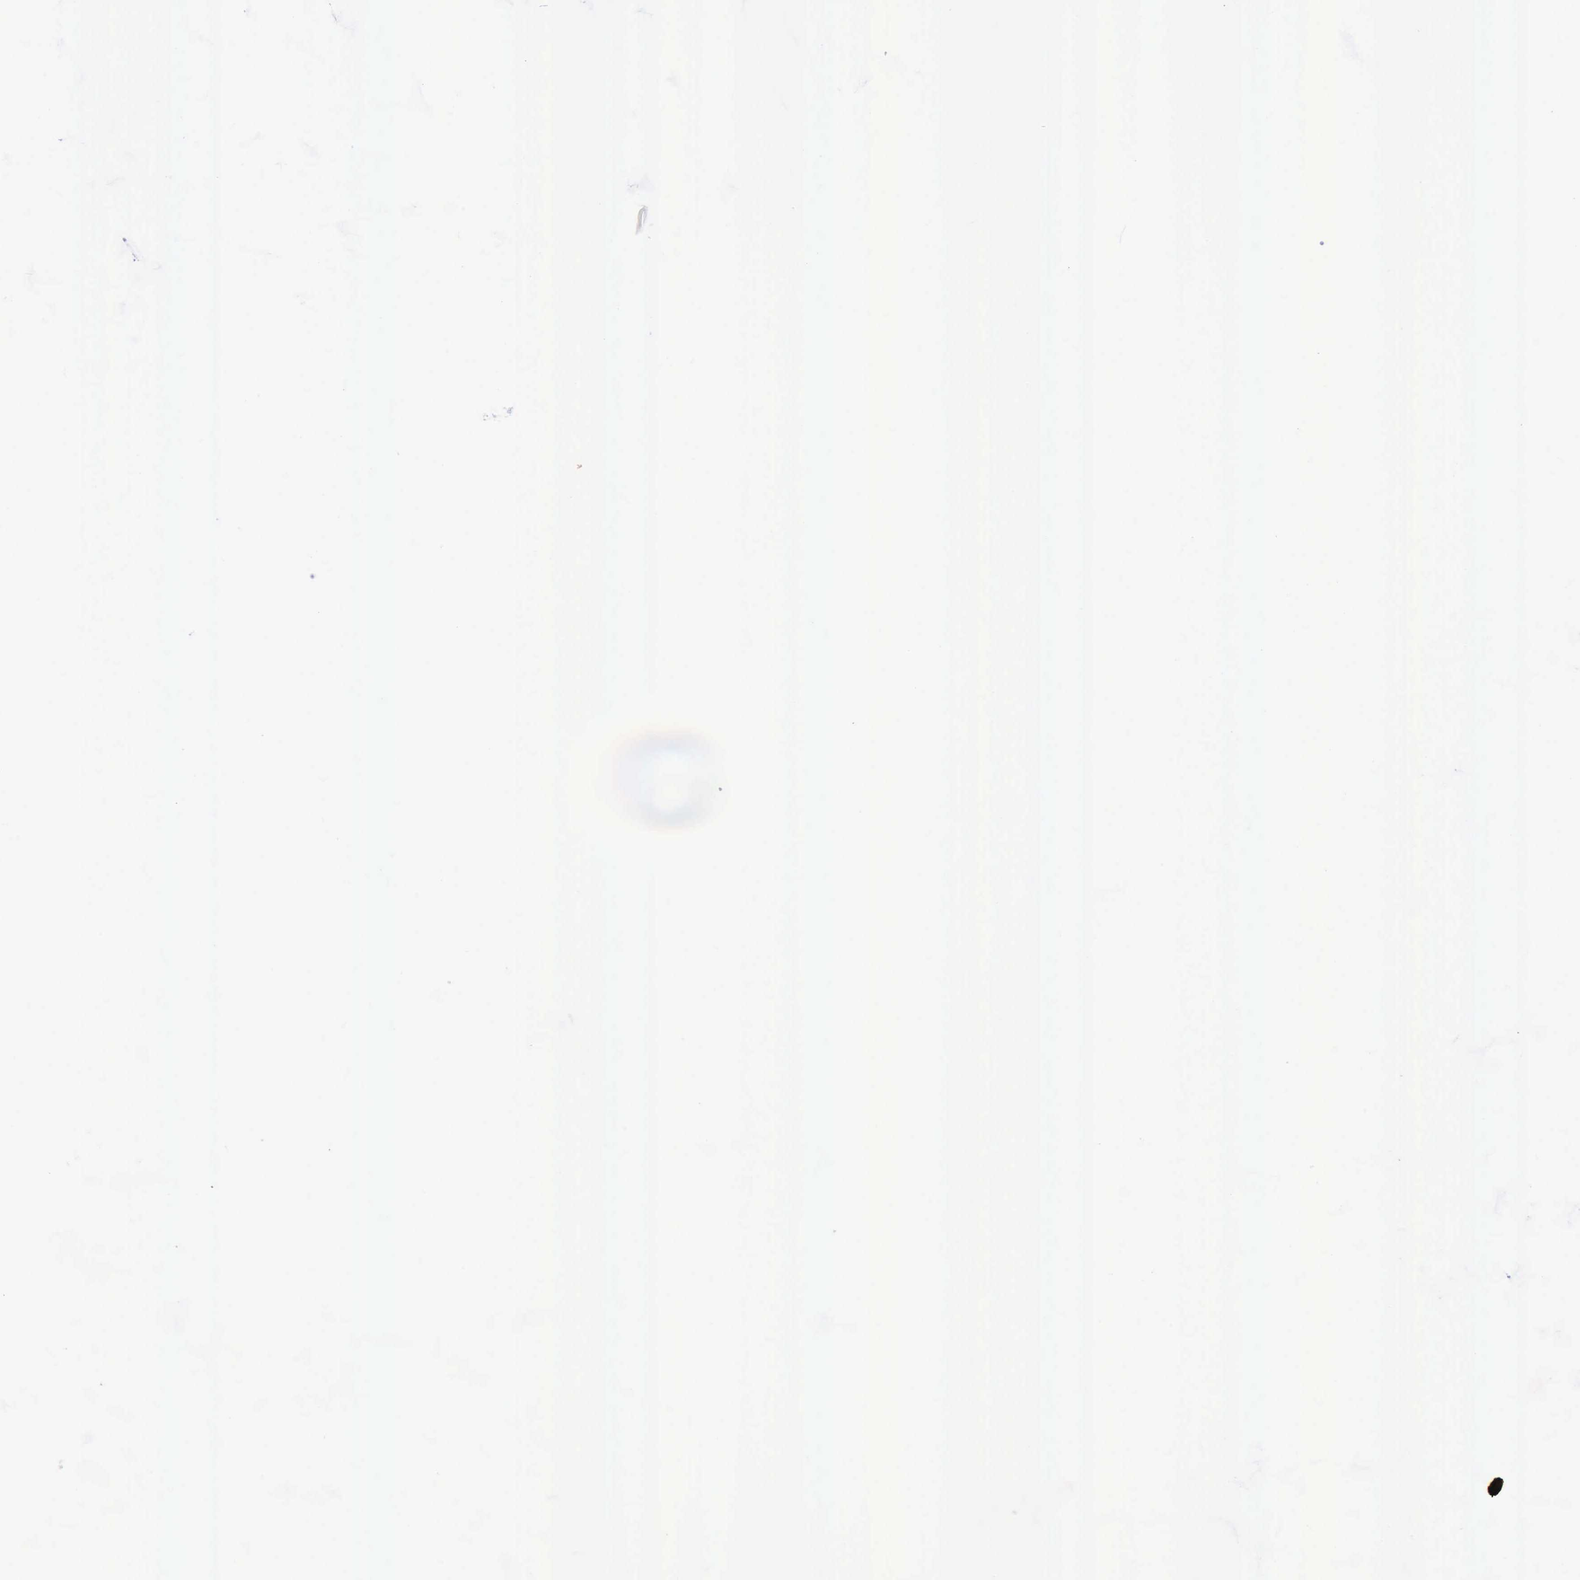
{"staining": {"intensity": "negative", "quantity": "none", "location": "none"}, "tissue": "breast cancer", "cell_type": "Tumor cells", "image_type": "cancer", "snomed": [{"axis": "morphology", "description": "Normal tissue, NOS"}, {"axis": "morphology", "description": "Duct carcinoma"}, {"axis": "topography", "description": "Breast"}], "caption": "There is no significant staining in tumor cells of breast intraductal carcinoma.", "gene": "CYP19A1", "patient": {"sex": "female", "age": 50}}